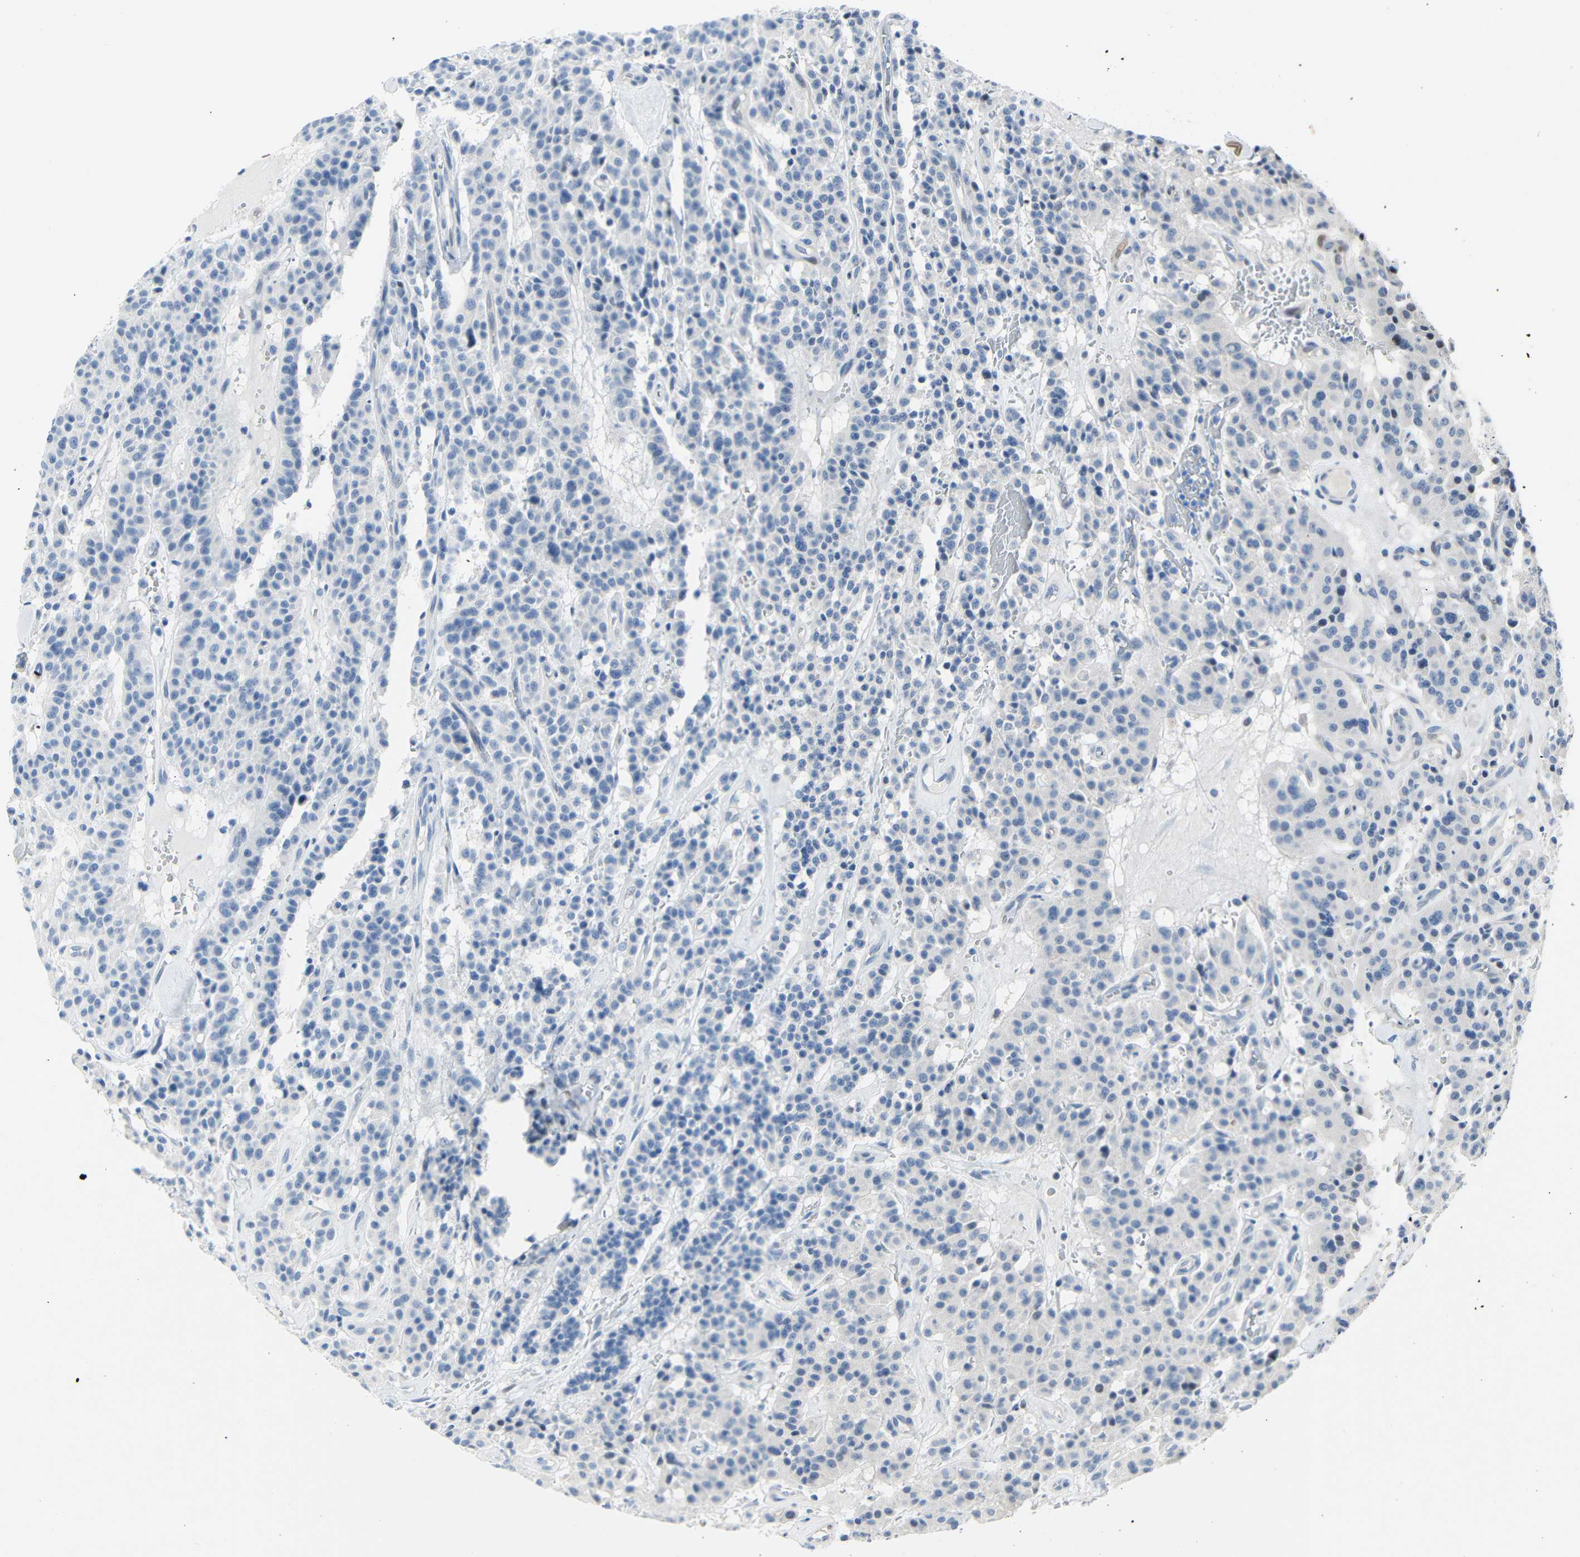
{"staining": {"intensity": "negative", "quantity": "none", "location": "none"}, "tissue": "carcinoid", "cell_type": "Tumor cells", "image_type": "cancer", "snomed": [{"axis": "morphology", "description": "Carcinoid, malignant, NOS"}, {"axis": "topography", "description": "Lung"}], "caption": "Tumor cells show no significant protein positivity in malignant carcinoid.", "gene": "IMPG2", "patient": {"sex": "male", "age": 30}}